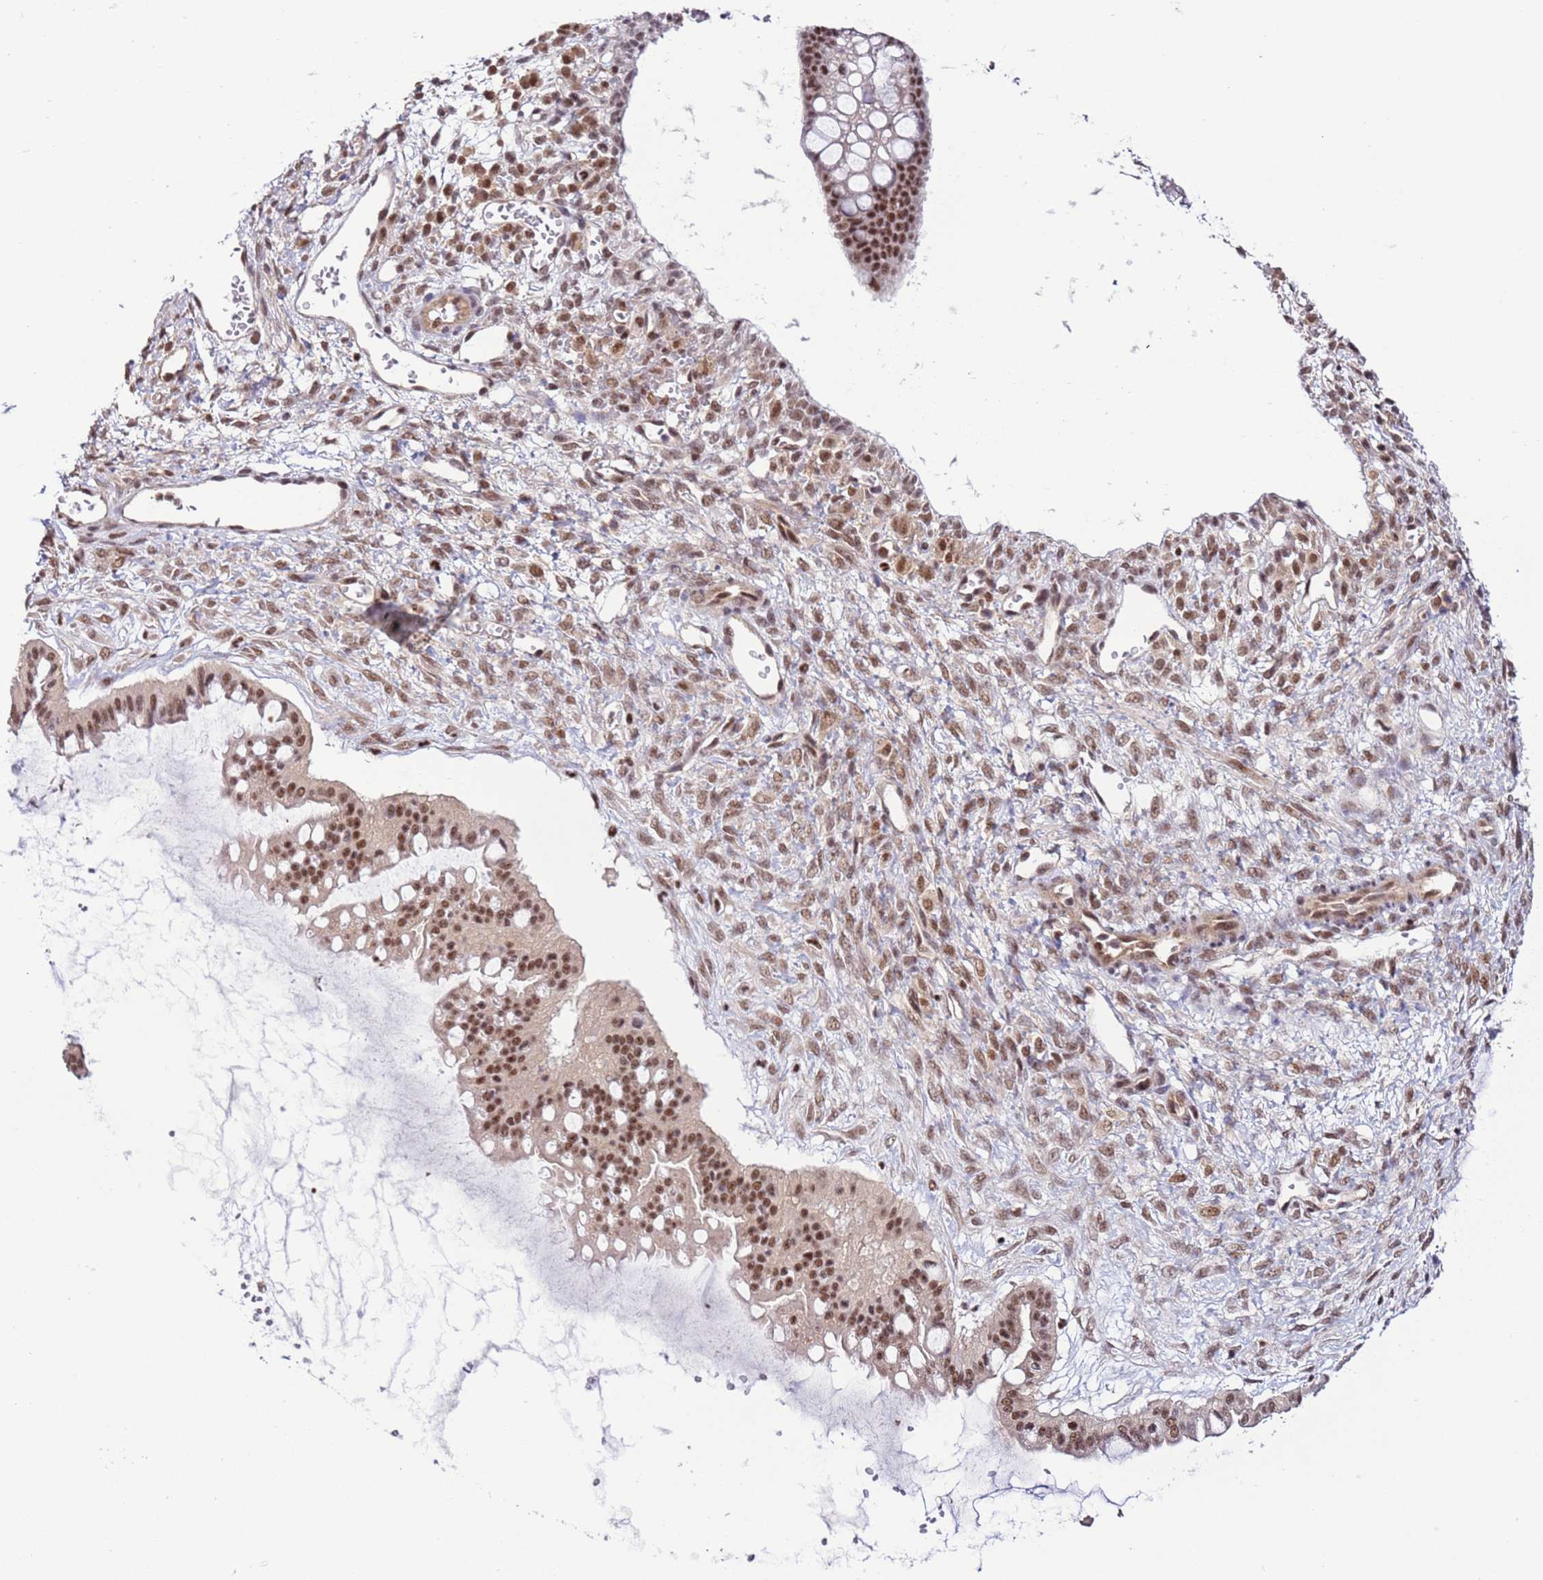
{"staining": {"intensity": "moderate", "quantity": ">75%", "location": "nuclear"}, "tissue": "ovarian cancer", "cell_type": "Tumor cells", "image_type": "cancer", "snomed": [{"axis": "morphology", "description": "Cystadenocarcinoma, mucinous, NOS"}, {"axis": "topography", "description": "Ovary"}], "caption": "The micrograph exhibits a brown stain indicating the presence of a protein in the nuclear of tumor cells in ovarian mucinous cystadenocarcinoma.", "gene": "PRPF6", "patient": {"sex": "female", "age": 73}}